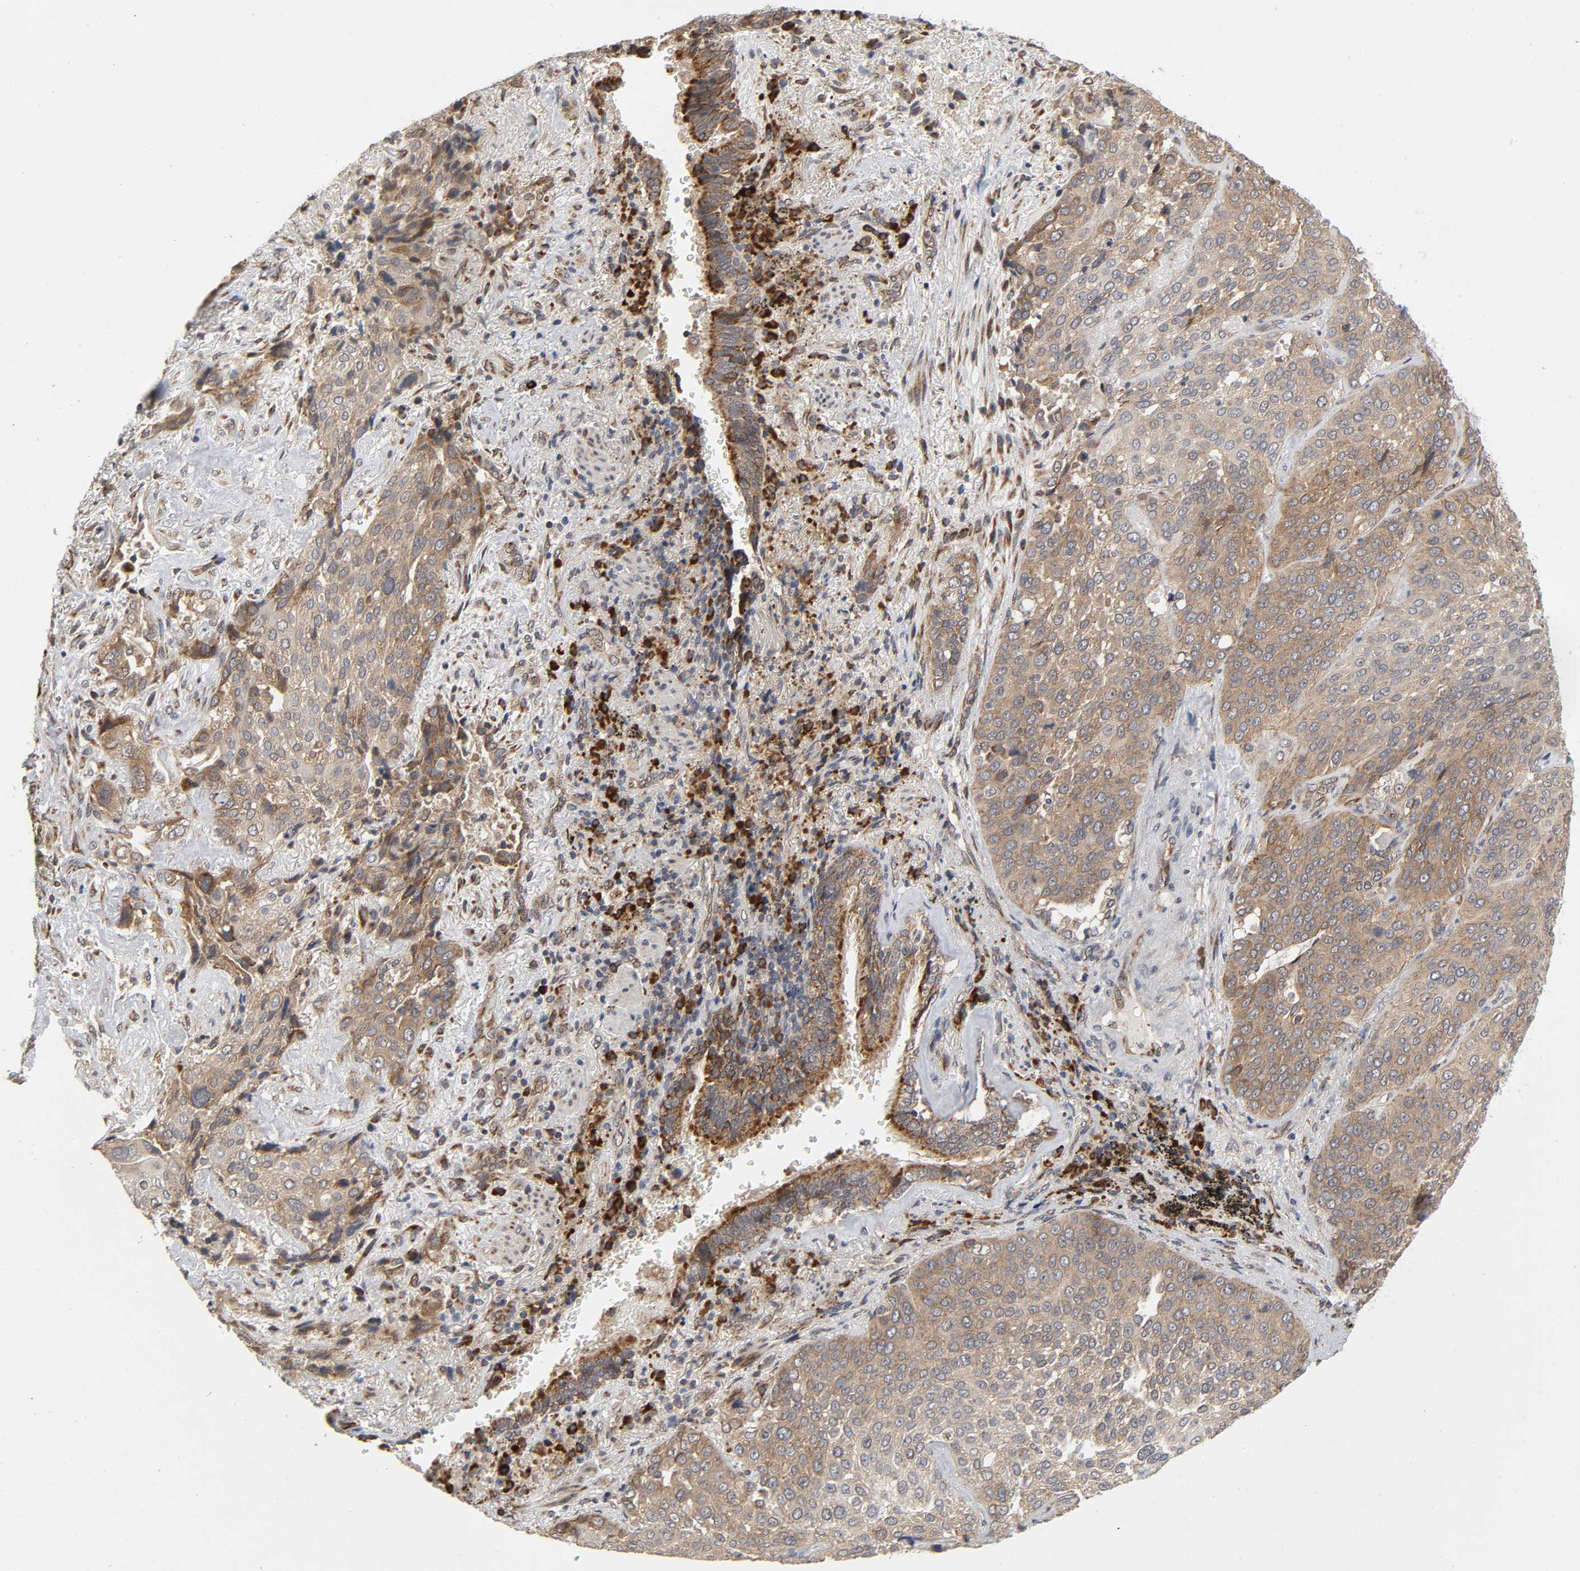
{"staining": {"intensity": "moderate", "quantity": ">75%", "location": "cytoplasmic/membranous"}, "tissue": "lung cancer", "cell_type": "Tumor cells", "image_type": "cancer", "snomed": [{"axis": "morphology", "description": "Squamous cell carcinoma, NOS"}, {"axis": "topography", "description": "Lung"}], "caption": "A high-resolution micrograph shows IHC staining of lung cancer (squamous cell carcinoma), which shows moderate cytoplasmic/membranous expression in approximately >75% of tumor cells.", "gene": "SLC30A9", "patient": {"sex": "male", "age": 54}}